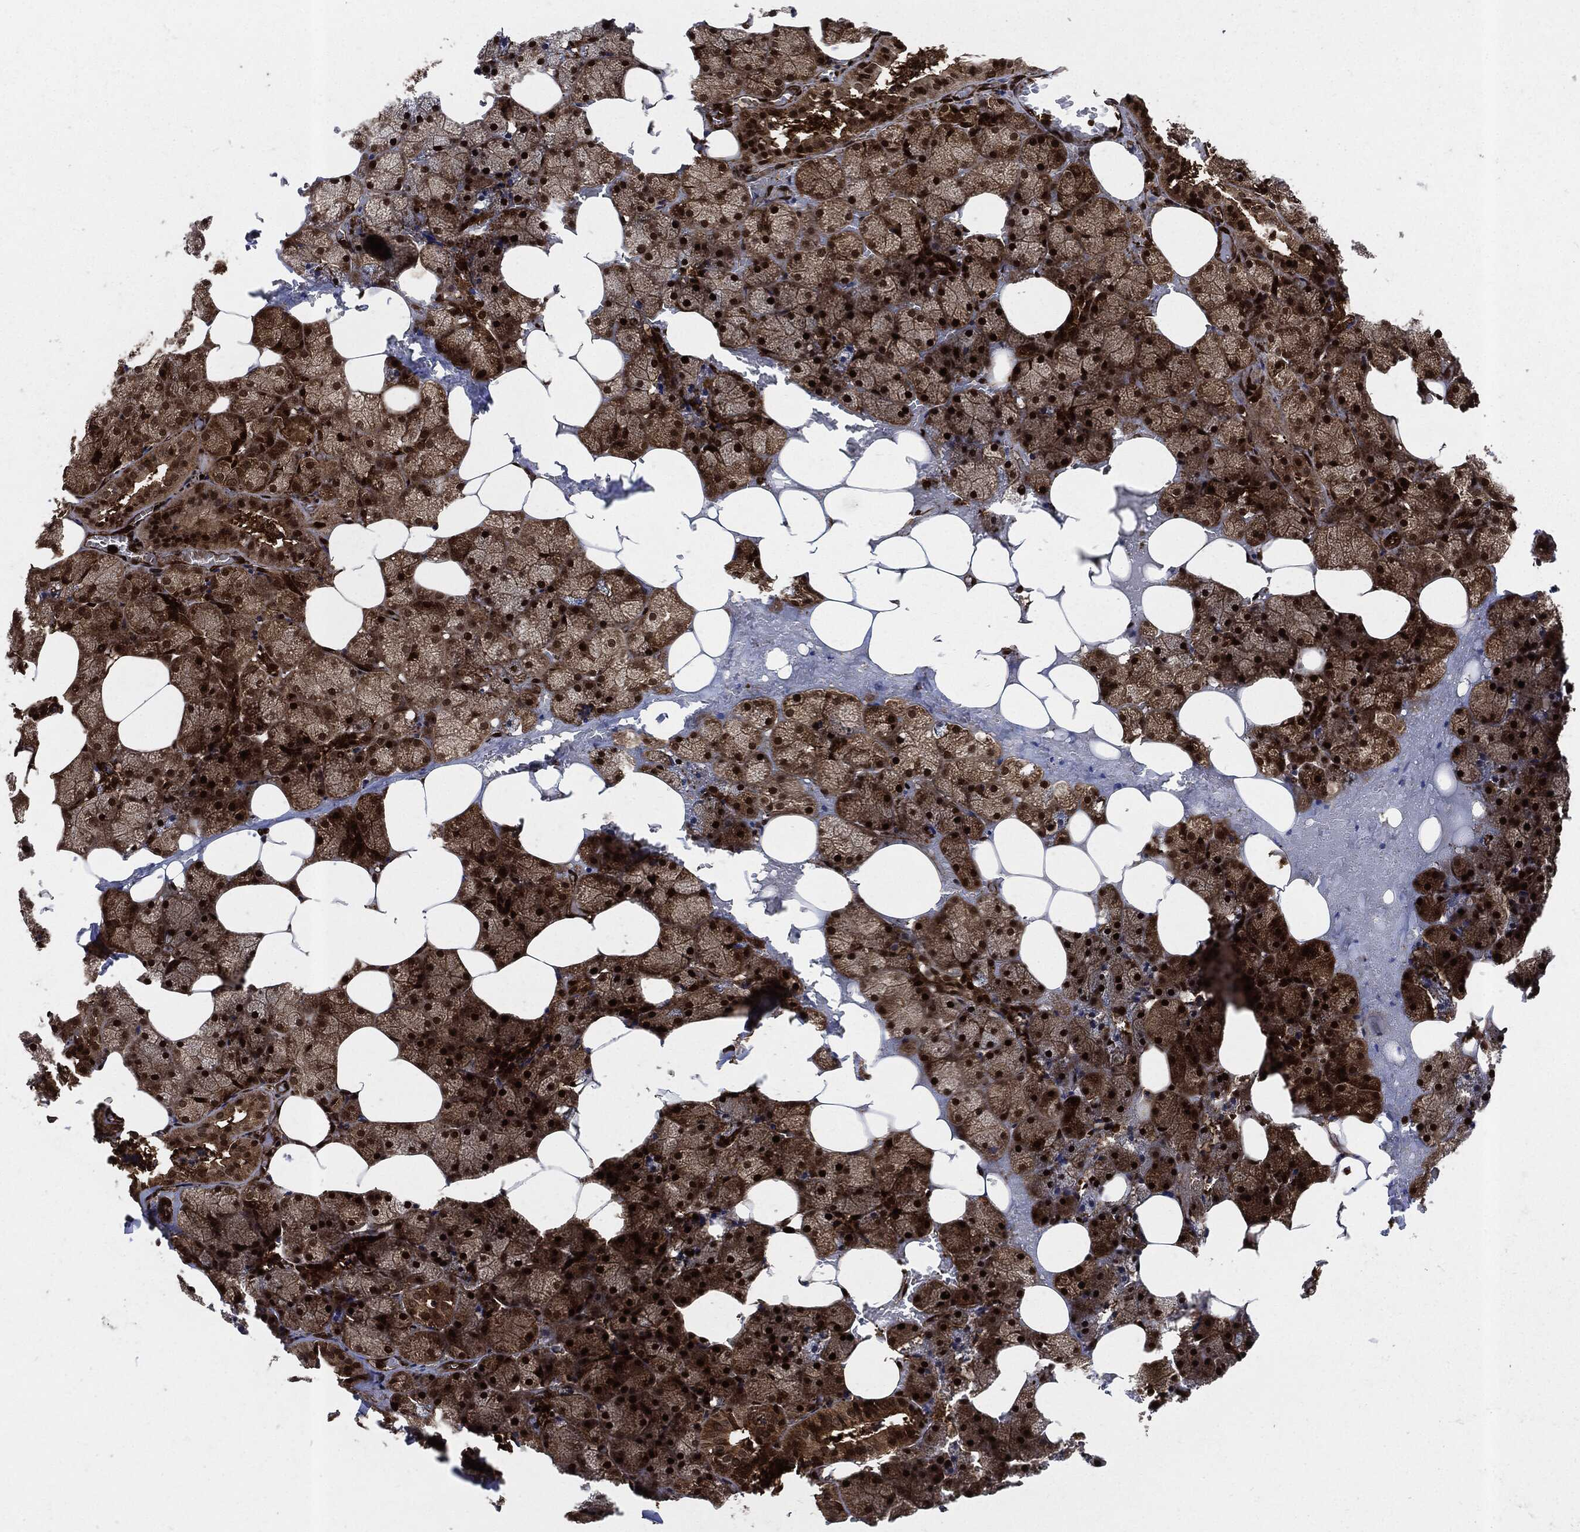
{"staining": {"intensity": "strong", "quantity": ">75%", "location": "cytoplasmic/membranous"}, "tissue": "salivary gland", "cell_type": "Glandular cells", "image_type": "normal", "snomed": [{"axis": "morphology", "description": "Normal tissue, NOS"}, {"axis": "topography", "description": "Salivary gland"}], "caption": "Protein expression analysis of benign salivary gland exhibits strong cytoplasmic/membranous positivity in approximately >75% of glandular cells.", "gene": "YWHAB", "patient": {"sex": "male", "age": 38}}